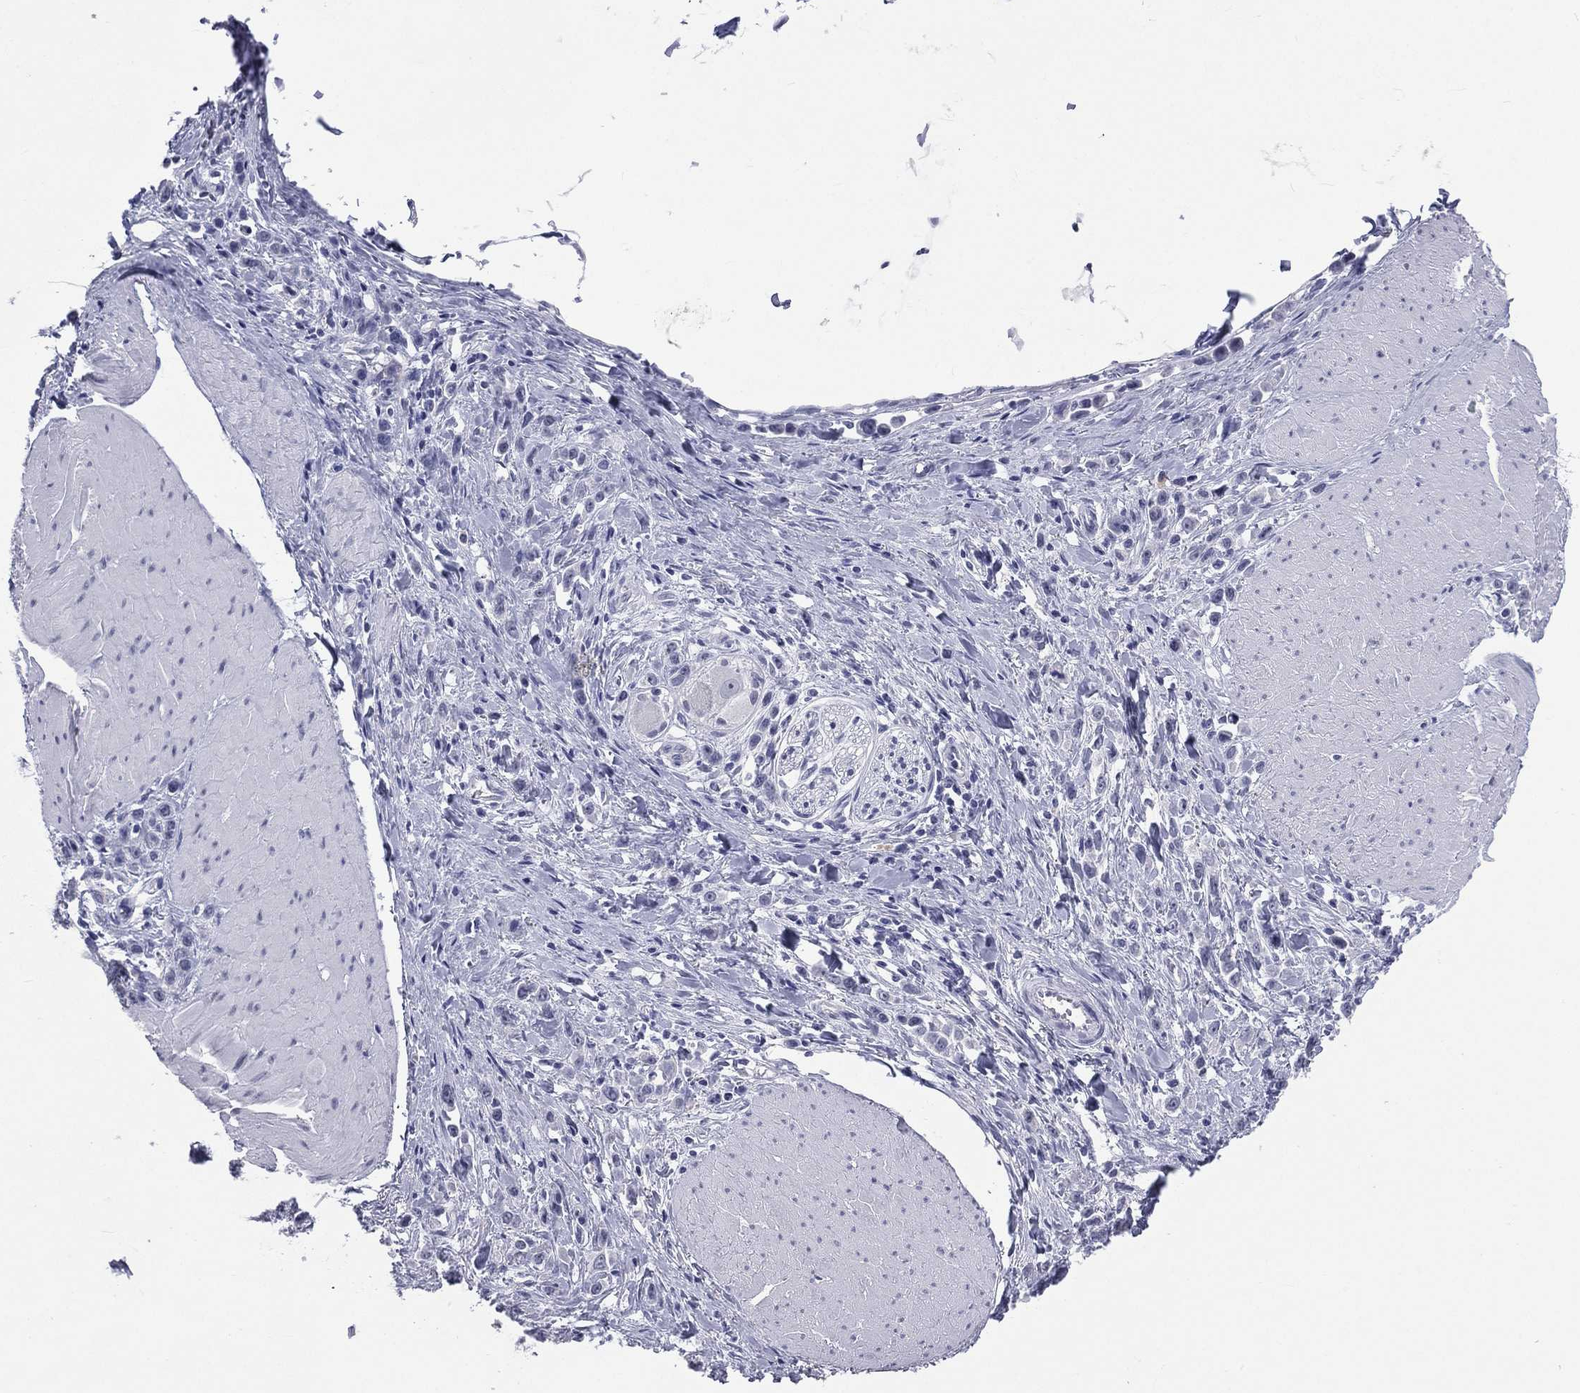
{"staining": {"intensity": "negative", "quantity": "none", "location": "none"}, "tissue": "stomach cancer", "cell_type": "Tumor cells", "image_type": "cancer", "snomed": [{"axis": "morphology", "description": "Adenocarcinoma, NOS"}, {"axis": "topography", "description": "Stomach"}], "caption": "IHC of human stomach cancer demonstrates no staining in tumor cells. Nuclei are stained in blue.", "gene": "SSX1", "patient": {"sex": "male", "age": 47}}